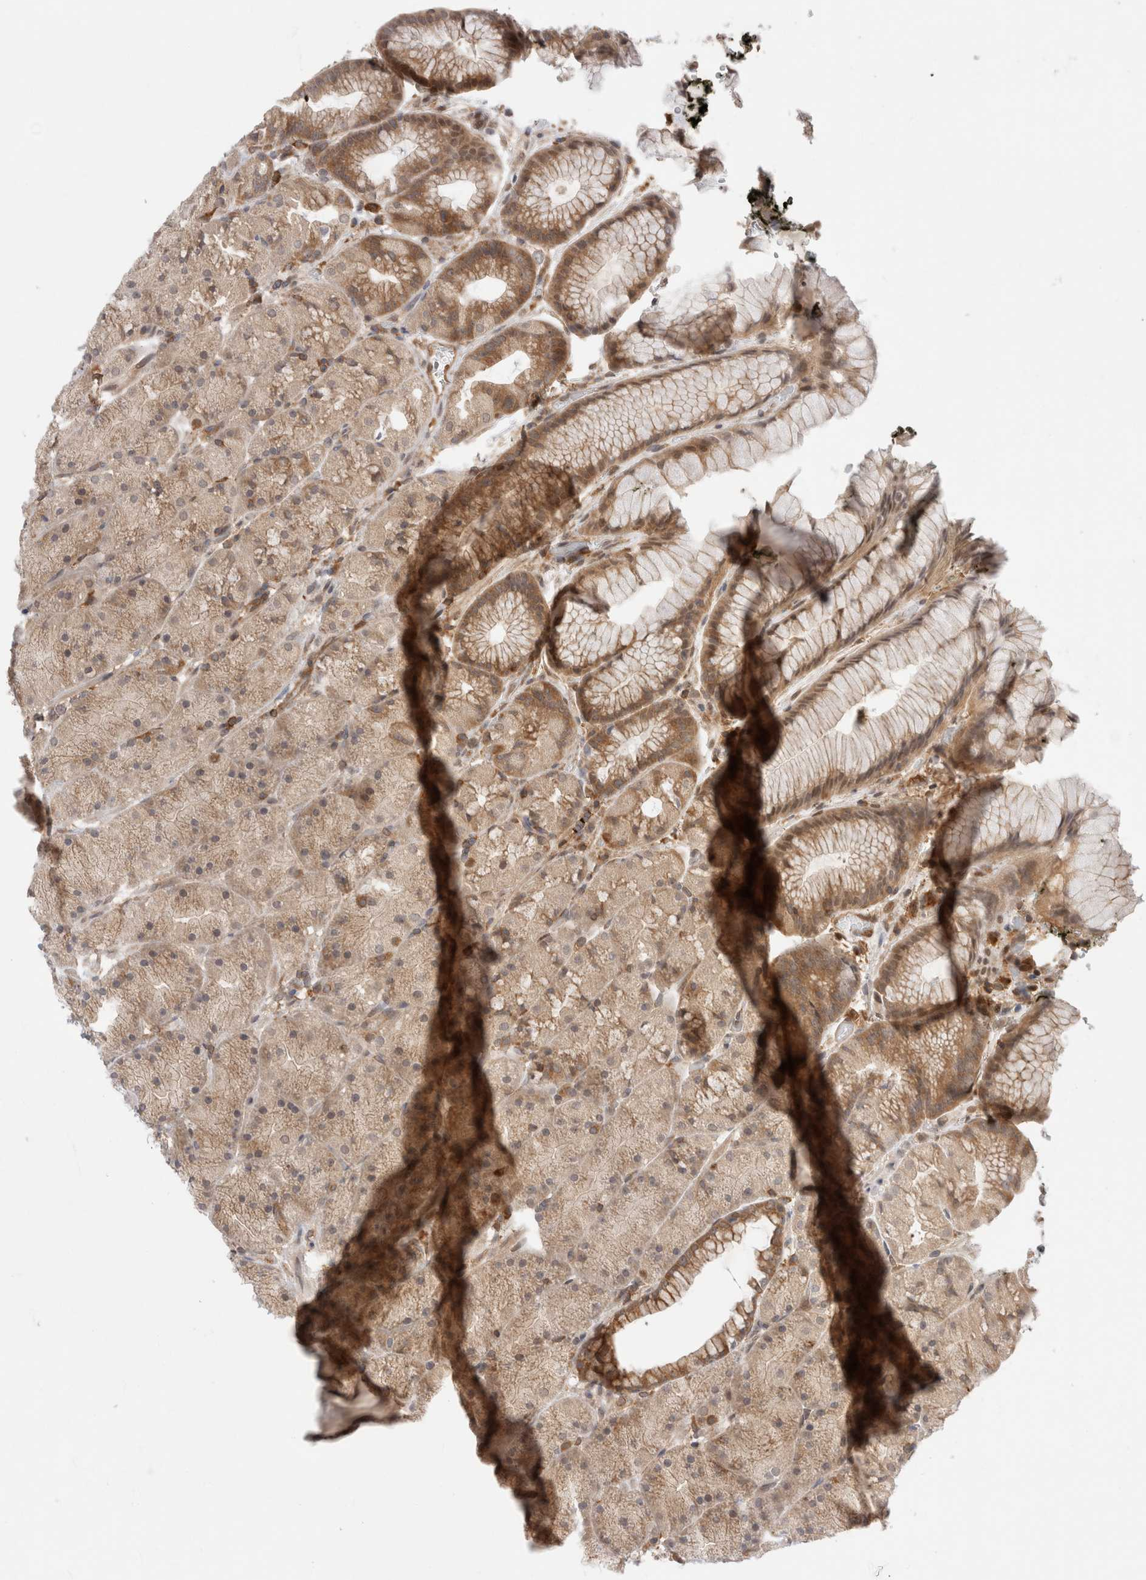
{"staining": {"intensity": "moderate", "quantity": "25%-75%", "location": "cytoplasmic/membranous"}, "tissue": "stomach", "cell_type": "Glandular cells", "image_type": "normal", "snomed": [{"axis": "morphology", "description": "Normal tissue, NOS"}, {"axis": "topography", "description": "Stomach, upper"}, {"axis": "topography", "description": "Stomach"}], "caption": "IHC of normal human stomach displays medium levels of moderate cytoplasmic/membranous staining in about 25%-75% of glandular cells.", "gene": "NFKB1", "patient": {"sex": "male", "age": 48}}